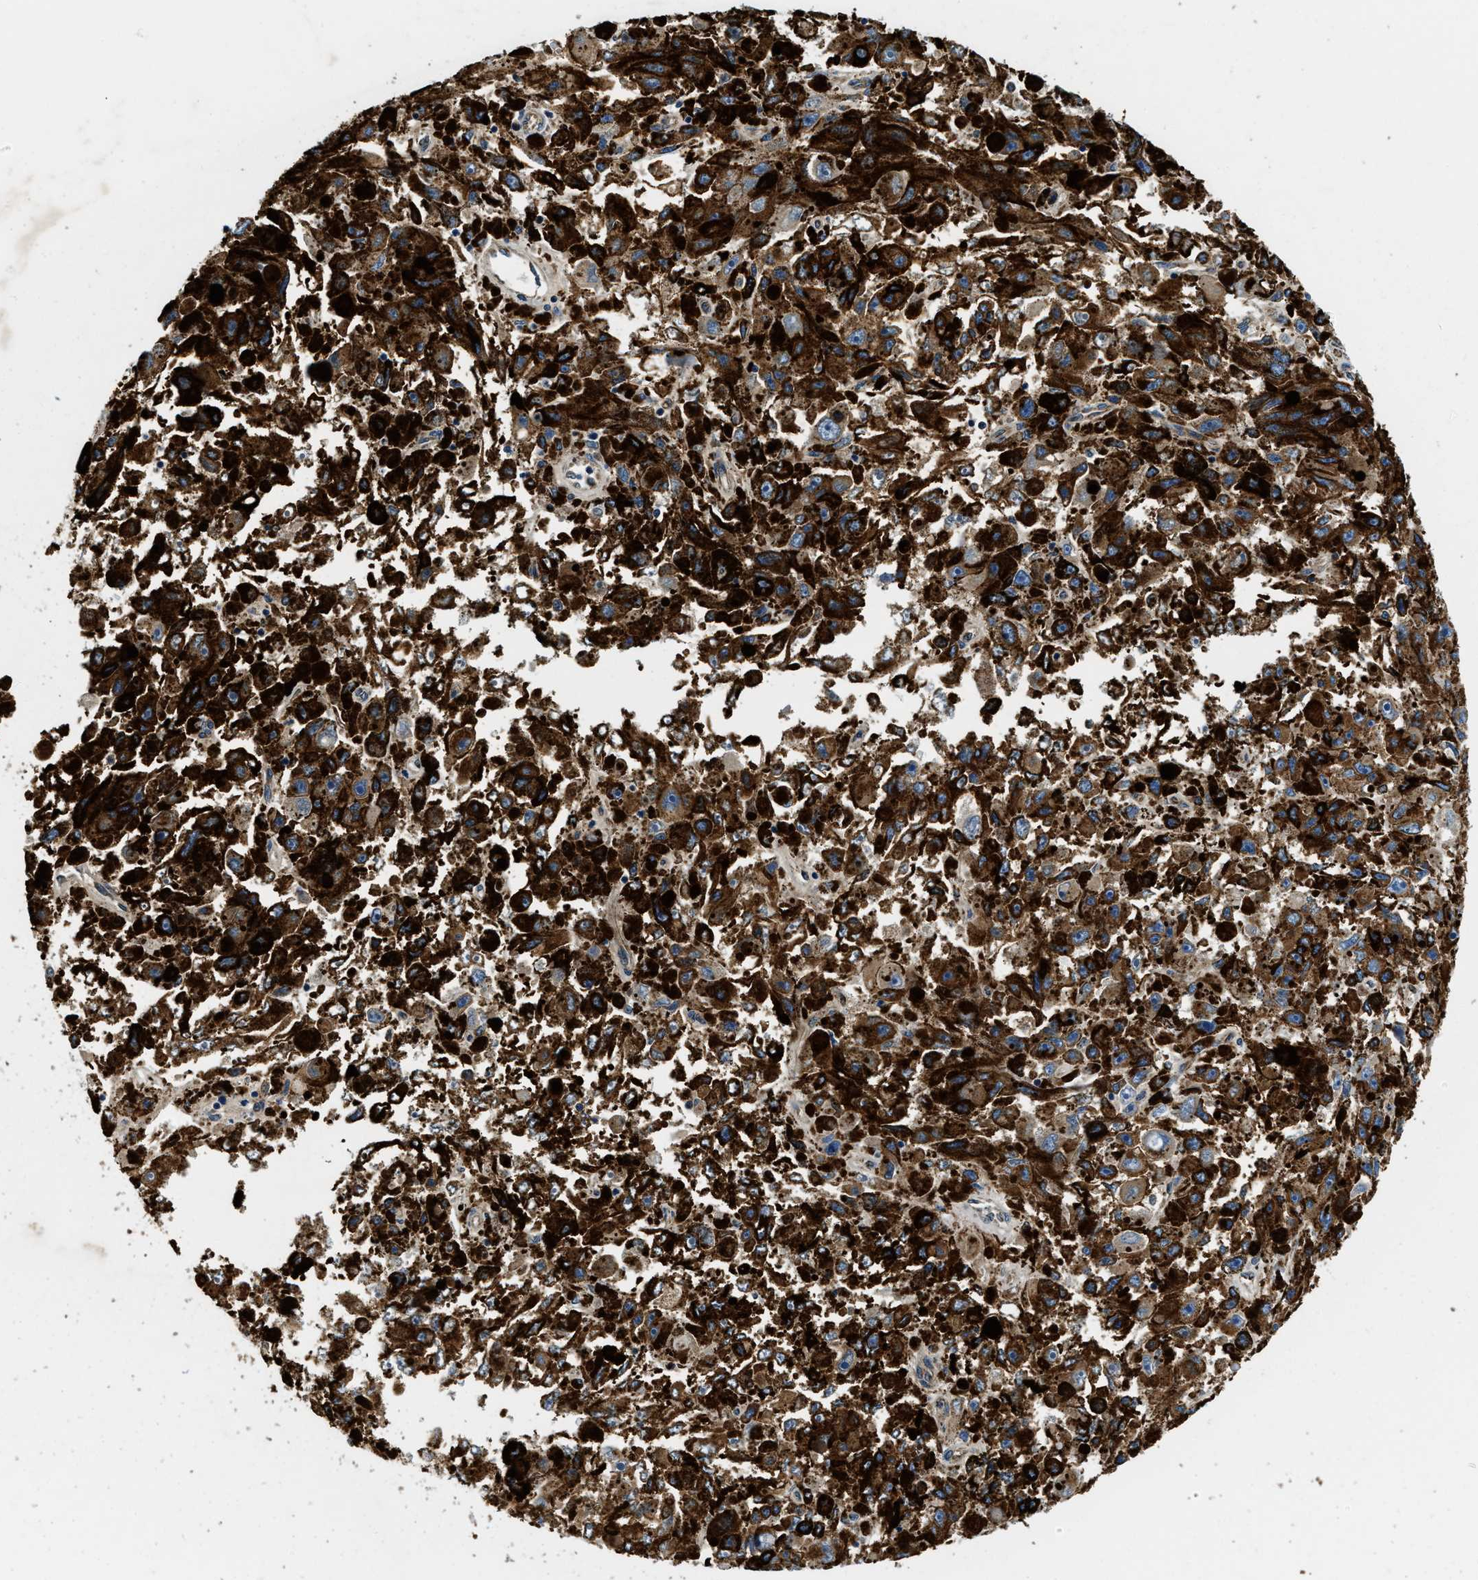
{"staining": {"intensity": "weak", "quantity": "25%-75%", "location": "cytoplasmic/membranous"}, "tissue": "melanoma", "cell_type": "Tumor cells", "image_type": "cancer", "snomed": [{"axis": "morphology", "description": "Malignant melanoma, NOS"}, {"axis": "topography", "description": "Skin"}], "caption": "Protein staining reveals weak cytoplasmic/membranous staining in approximately 25%-75% of tumor cells in melanoma.", "gene": "SAMD4B", "patient": {"sex": "female", "age": 104}}